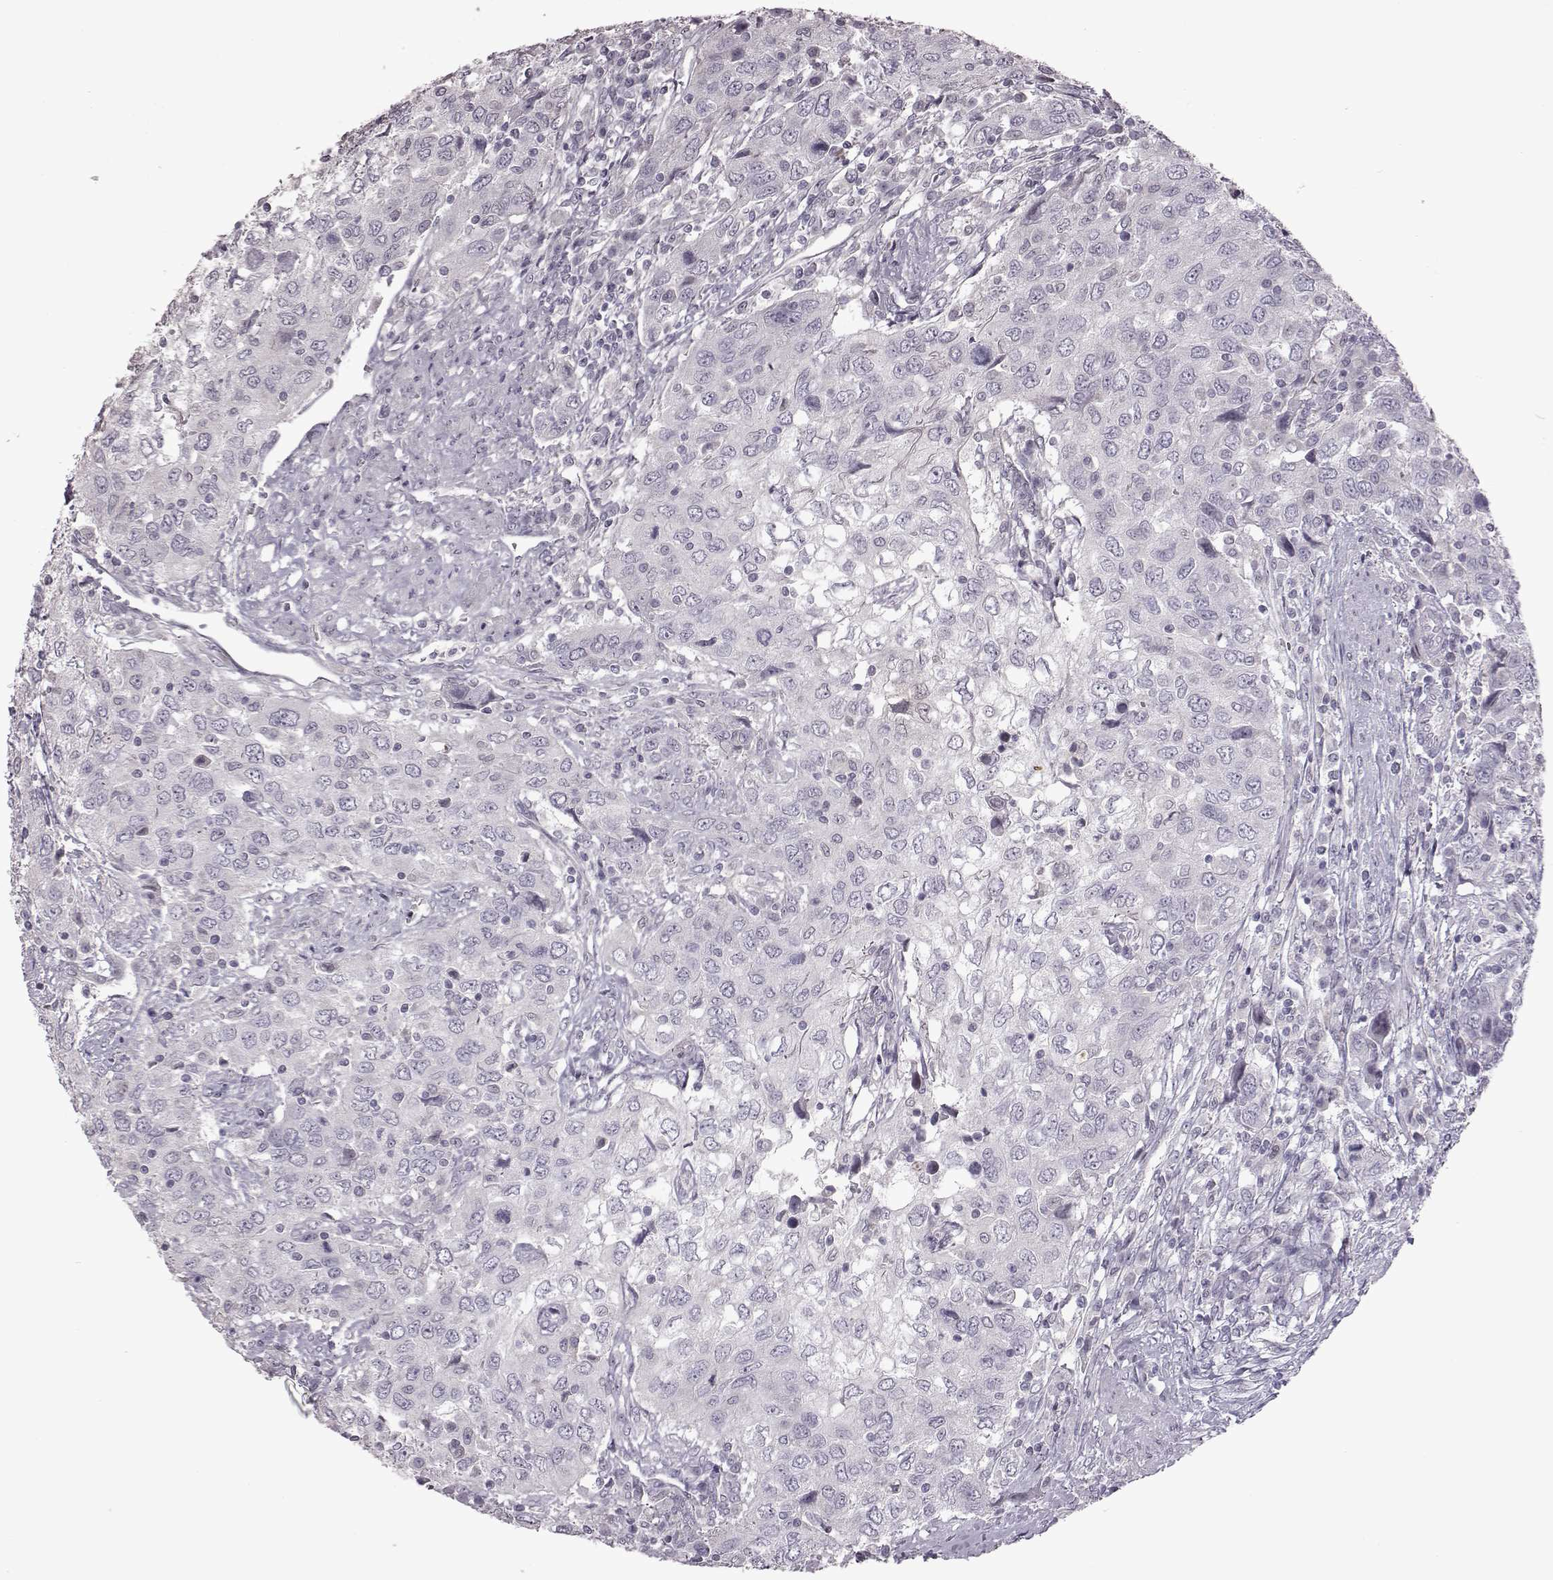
{"staining": {"intensity": "negative", "quantity": "none", "location": "none"}, "tissue": "urothelial cancer", "cell_type": "Tumor cells", "image_type": "cancer", "snomed": [{"axis": "morphology", "description": "Urothelial carcinoma, High grade"}, {"axis": "topography", "description": "Urinary bladder"}], "caption": "Tumor cells are negative for brown protein staining in urothelial cancer. (Immunohistochemistry, brightfield microscopy, high magnification).", "gene": "GAL", "patient": {"sex": "male", "age": 76}}